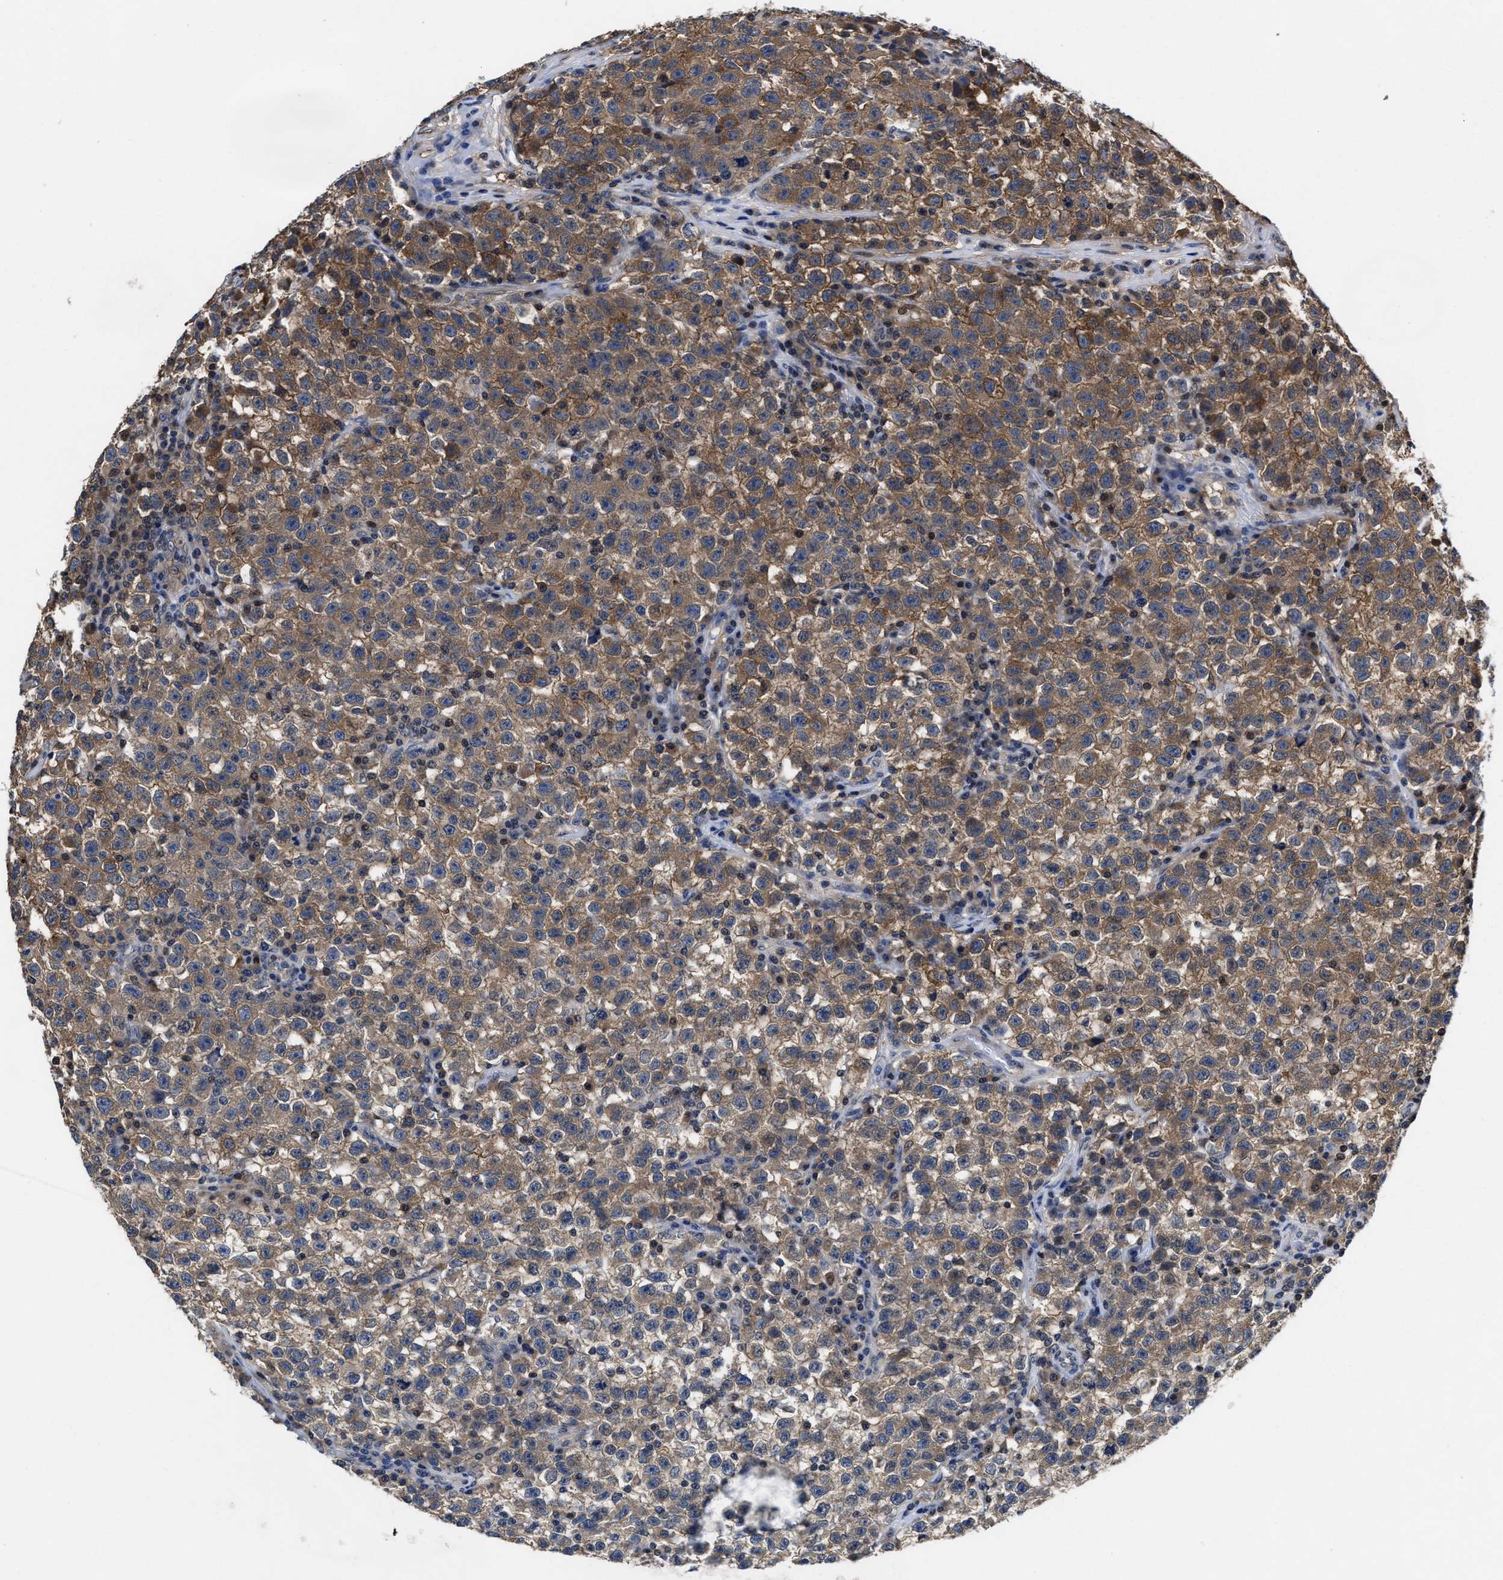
{"staining": {"intensity": "moderate", "quantity": ">75%", "location": "cytoplasmic/membranous"}, "tissue": "testis cancer", "cell_type": "Tumor cells", "image_type": "cancer", "snomed": [{"axis": "morphology", "description": "Seminoma, NOS"}, {"axis": "topography", "description": "Testis"}], "caption": "Approximately >75% of tumor cells in human testis seminoma reveal moderate cytoplasmic/membranous protein positivity as visualized by brown immunohistochemical staining.", "gene": "KIF12", "patient": {"sex": "male", "age": 22}}